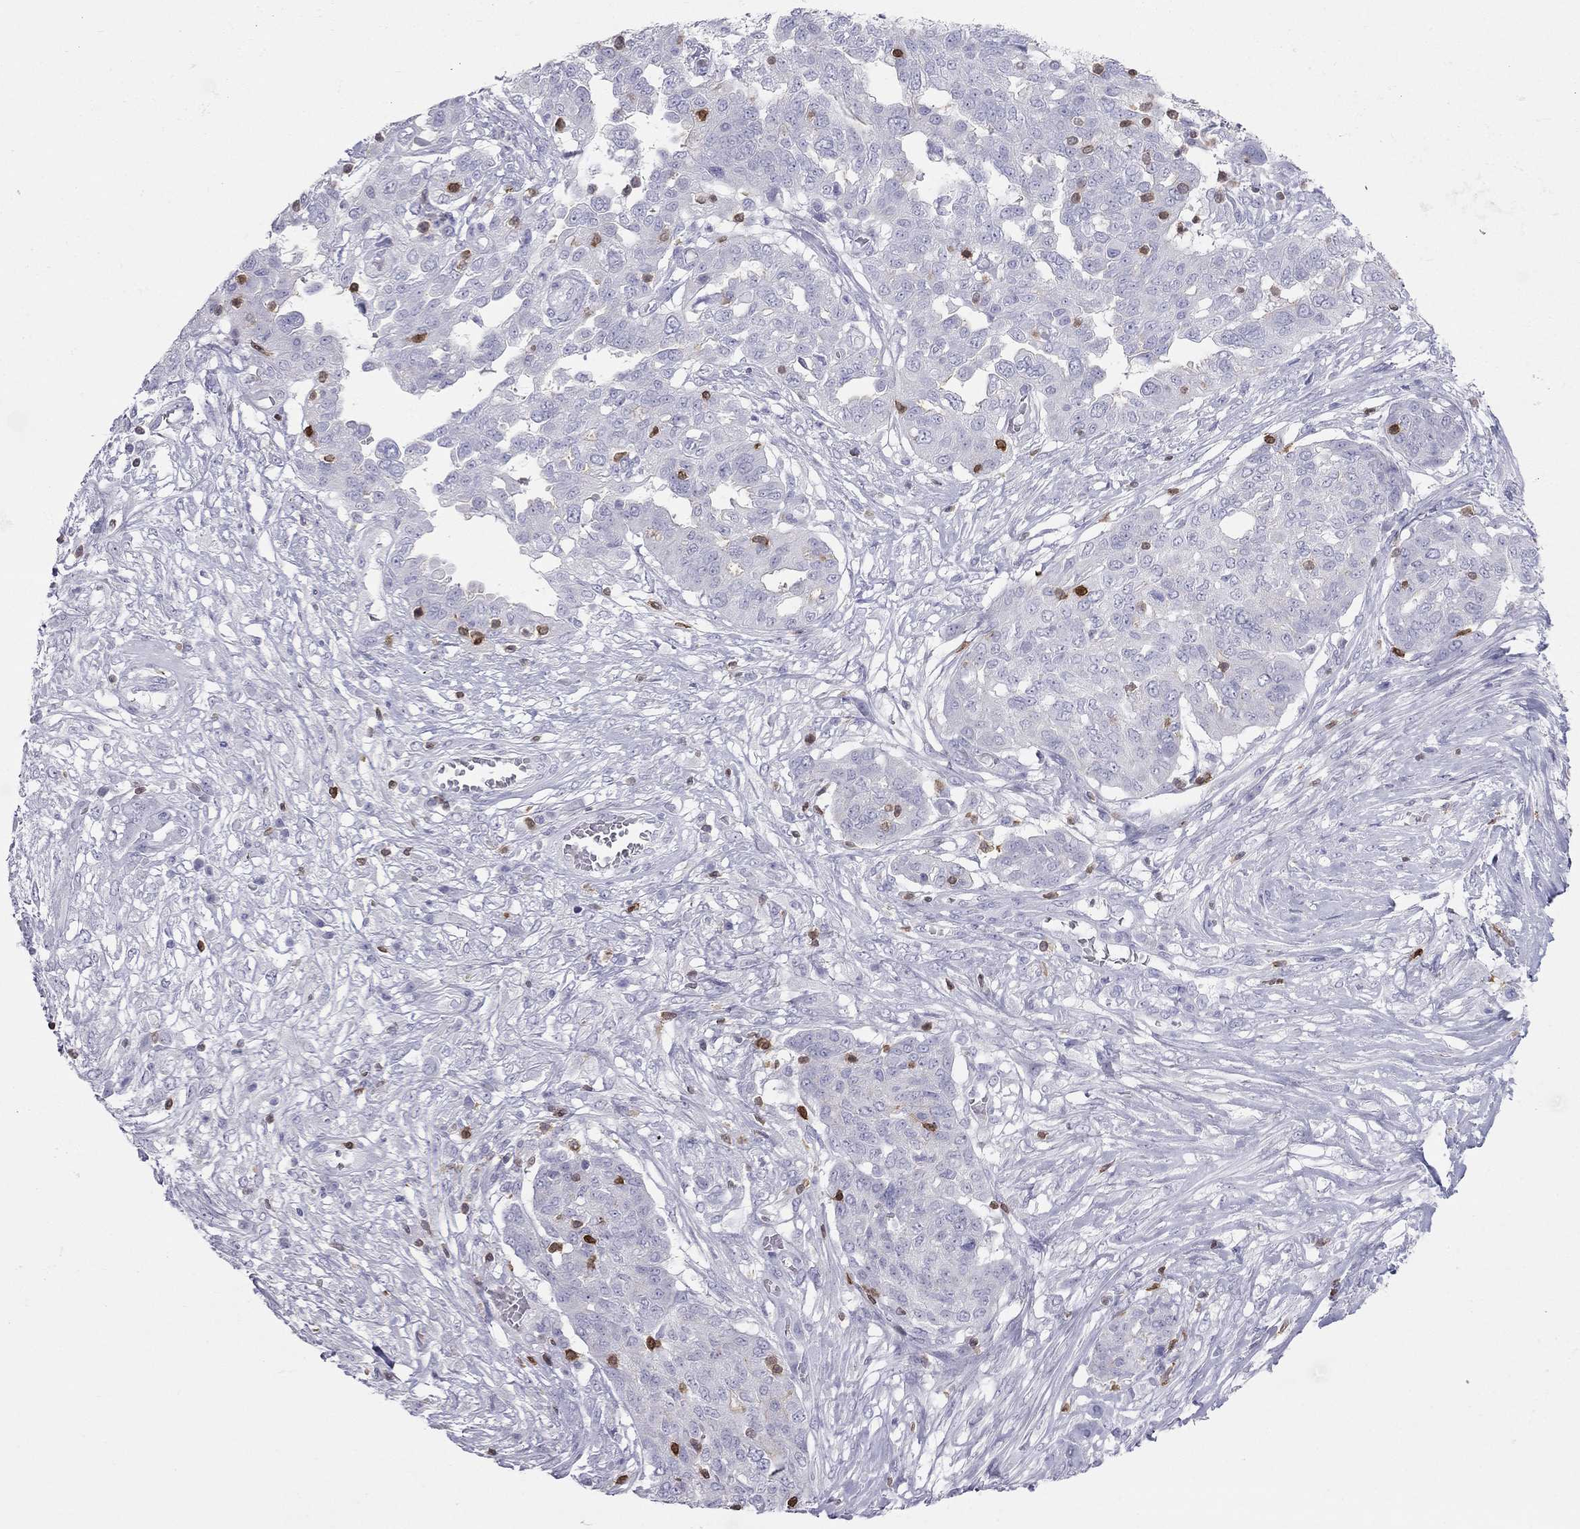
{"staining": {"intensity": "negative", "quantity": "none", "location": "none"}, "tissue": "ovarian cancer", "cell_type": "Tumor cells", "image_type": "cancer", "snomed": [{"axis": "morphology", "description": "Cystadenocarcinoma, serous, NOS"}, {"axis": "topography", "description": "Ovary"}], "caption": "There is no significant positivity in tumor cells of ovarian cancer (serous cystadenocarcinoma).", "gene": "SH2D2A", "patient": {"sex": "female", "age": 67}}